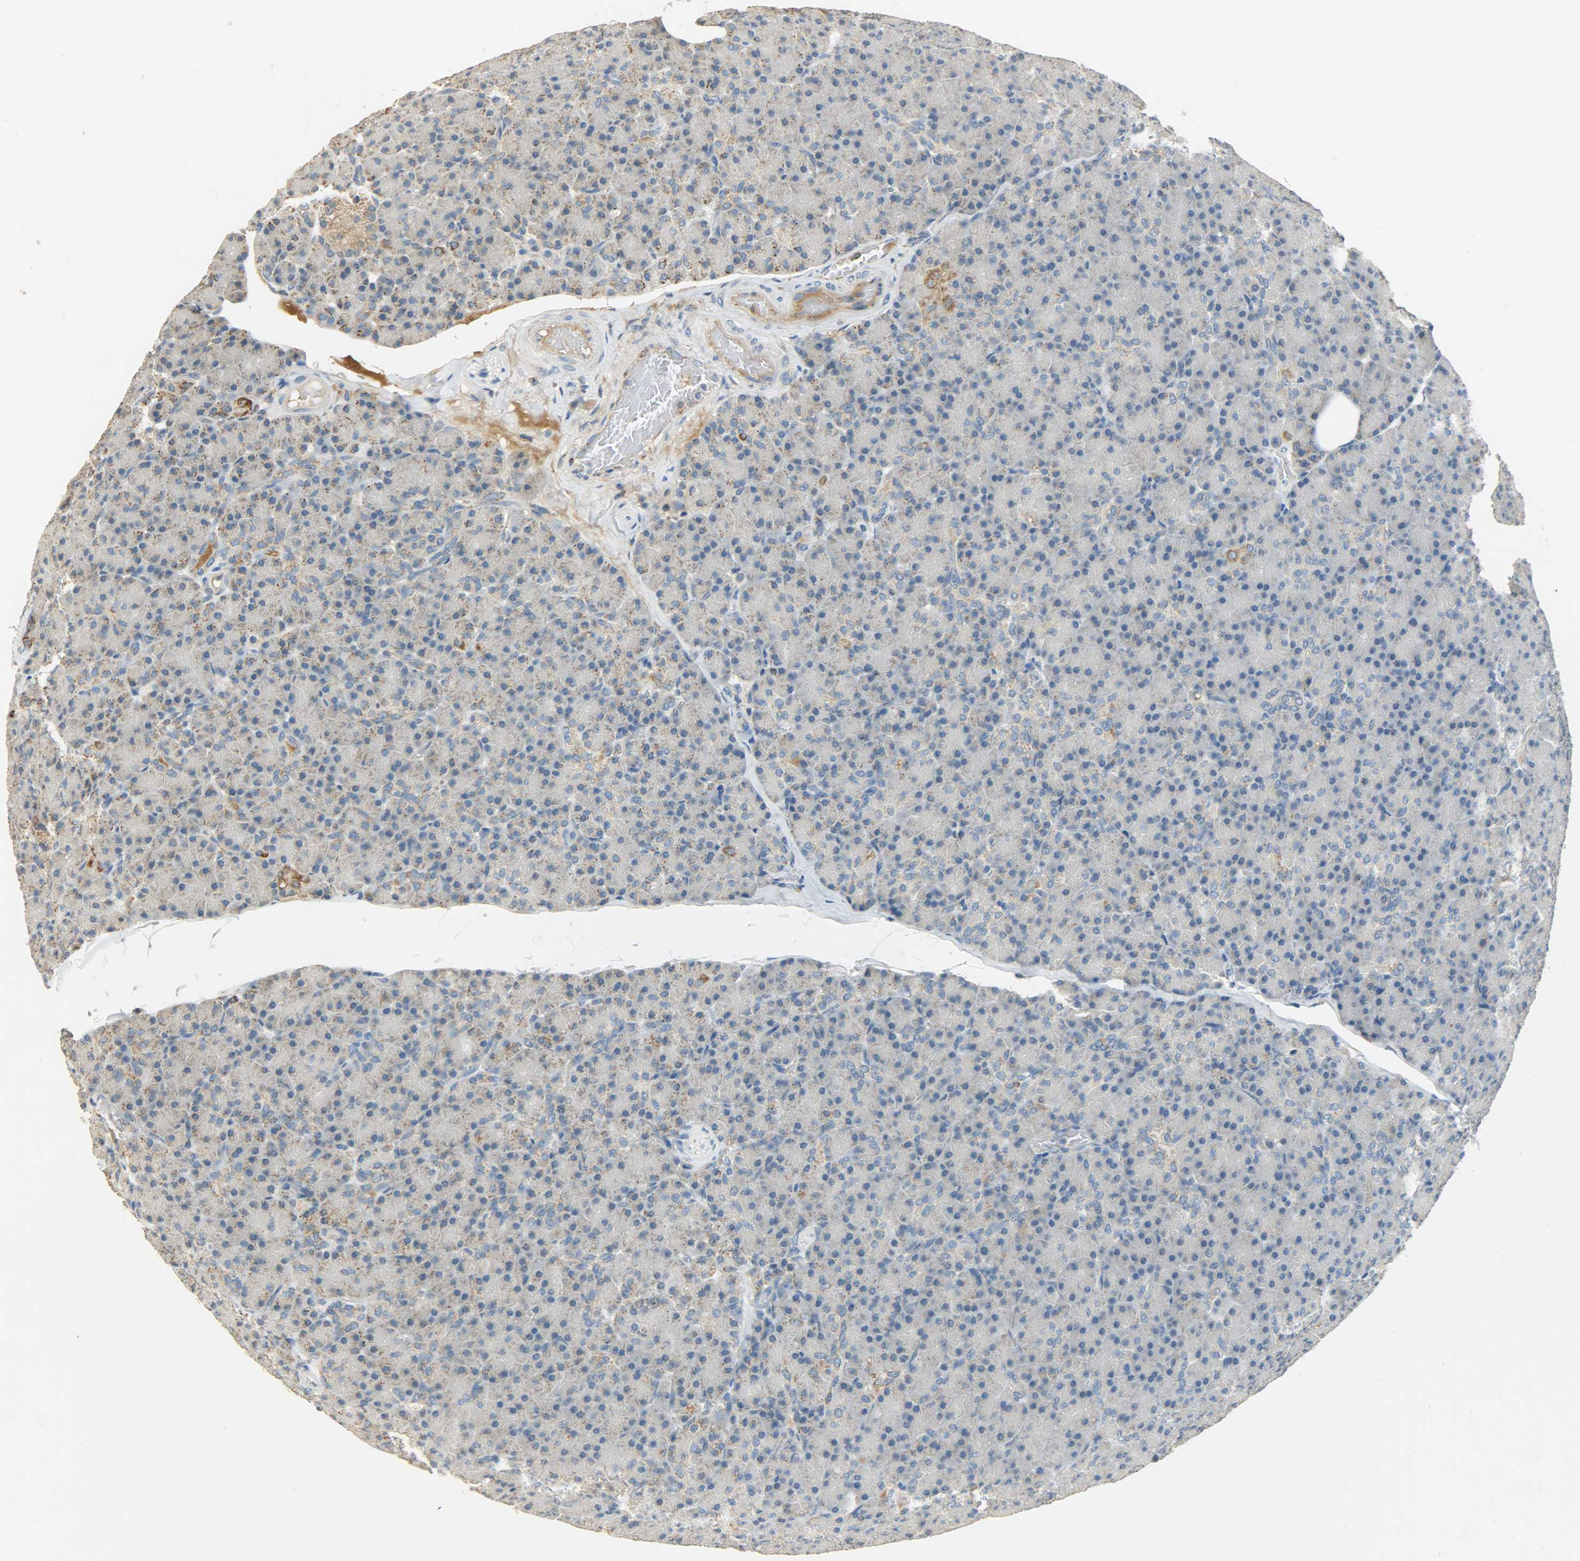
{"staining": {"intensity": "weak", "quantity": ">75%", "location": "cytoplasmic/membranous"}, "tissue": "pancreas", "cell_type": "Exocrine glandular cells", "image_type": "normal", "snomed": [{"axis": "morphology", "description": "Normal tissue, NOS"}, {"axis": "topography", "description": "Pancreas"}], "caption": "Immunohistochemical staining of benign pancreas exhibits low levels of weak cytoplasmic/membranous positivity in about >75% of exocrine glandular cells. (Brightfield microscopy of DAB IHC at high magnification).", "gene": "HDHD5", "patient": {"sex": "female", "age": 43}}